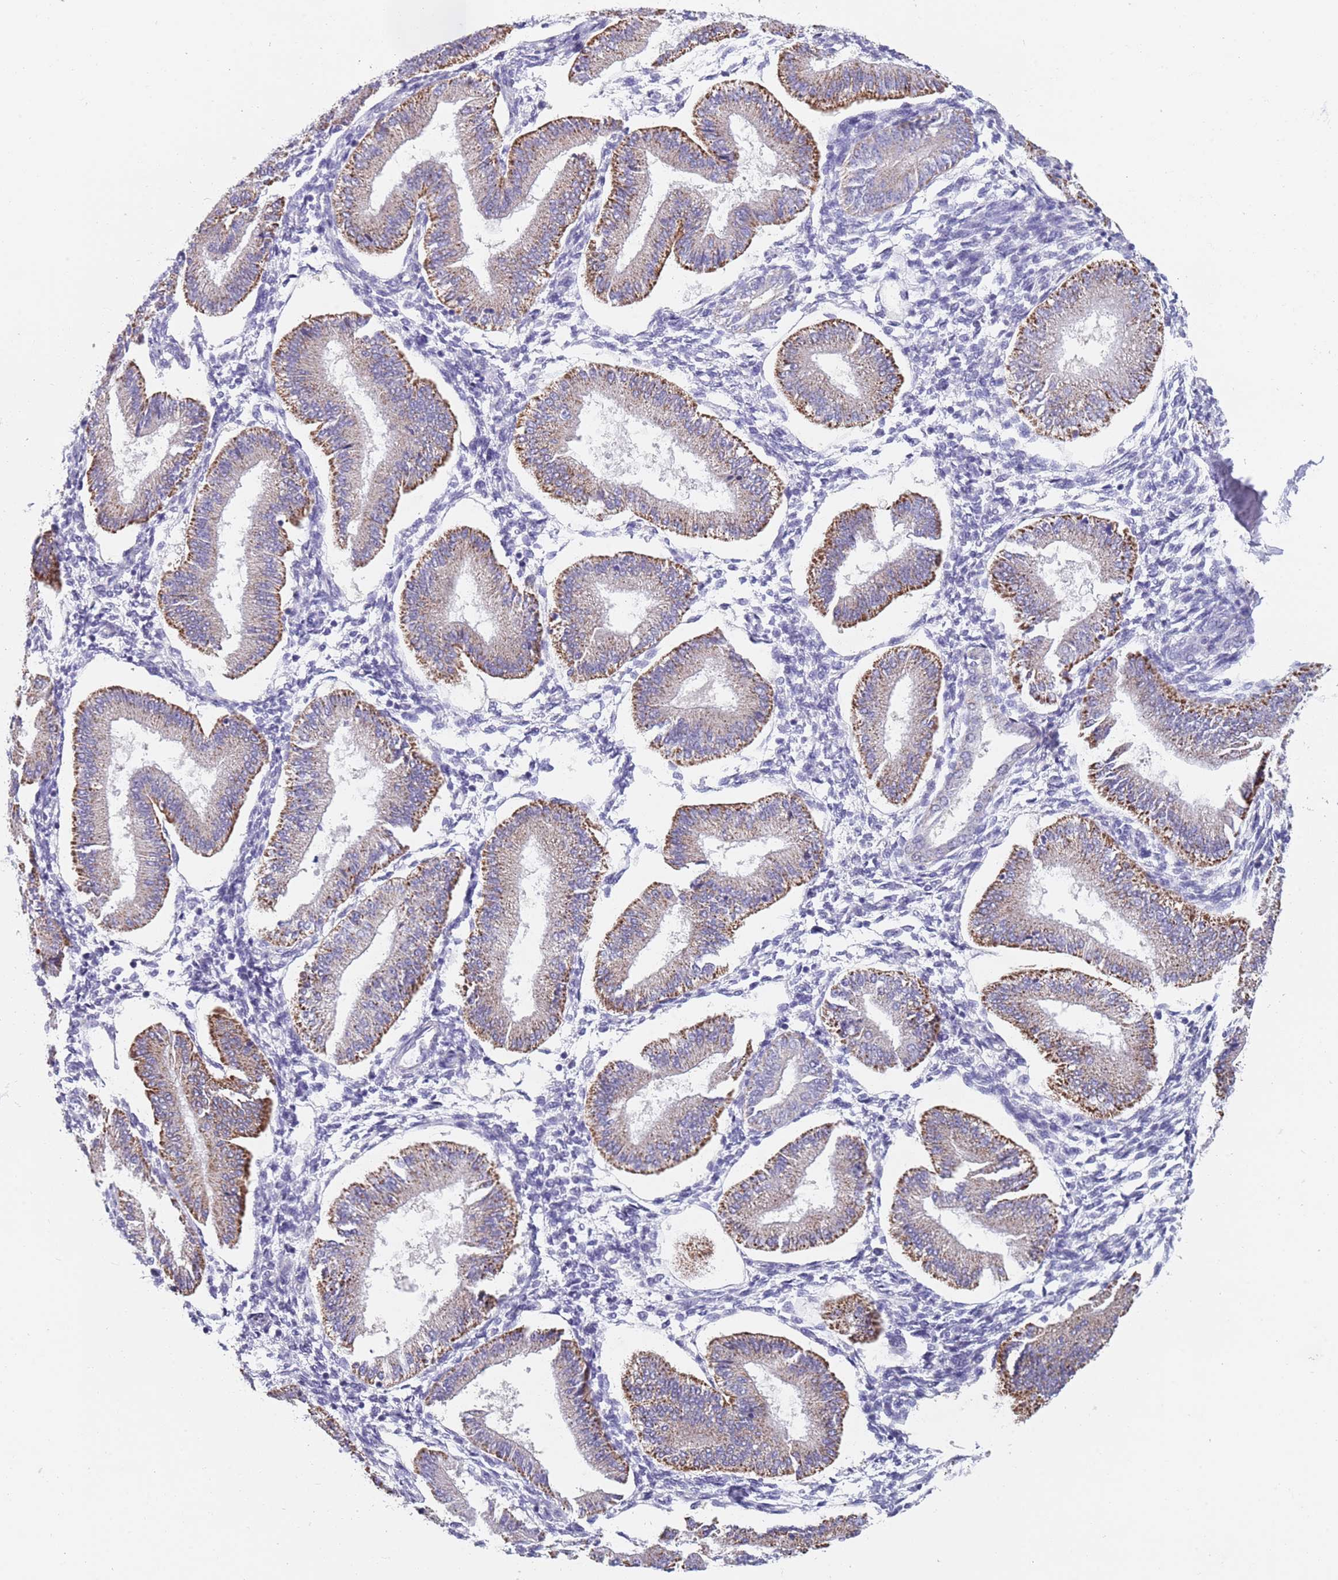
{"staining": {"intensity": "negative", "quantity": "none", "location": "none"}, "tissue": "endometrium", "cell_type": "Cells in endometrial stroma", "image_type": "normal", "snomed": [{"axis": "morphology", "description": "Normal tissue, NOS"}, {"axis": "topography", "description": "Endometrium"}], "caption": "DAB (3,3'-diaminobenzidine) immunohistochemical staining of normal human endometrium demonstrates no significant staining in cells in endometrial stroma.", "gene": "SPIRE2", "patient": {"sex": "female", "age": 39}}